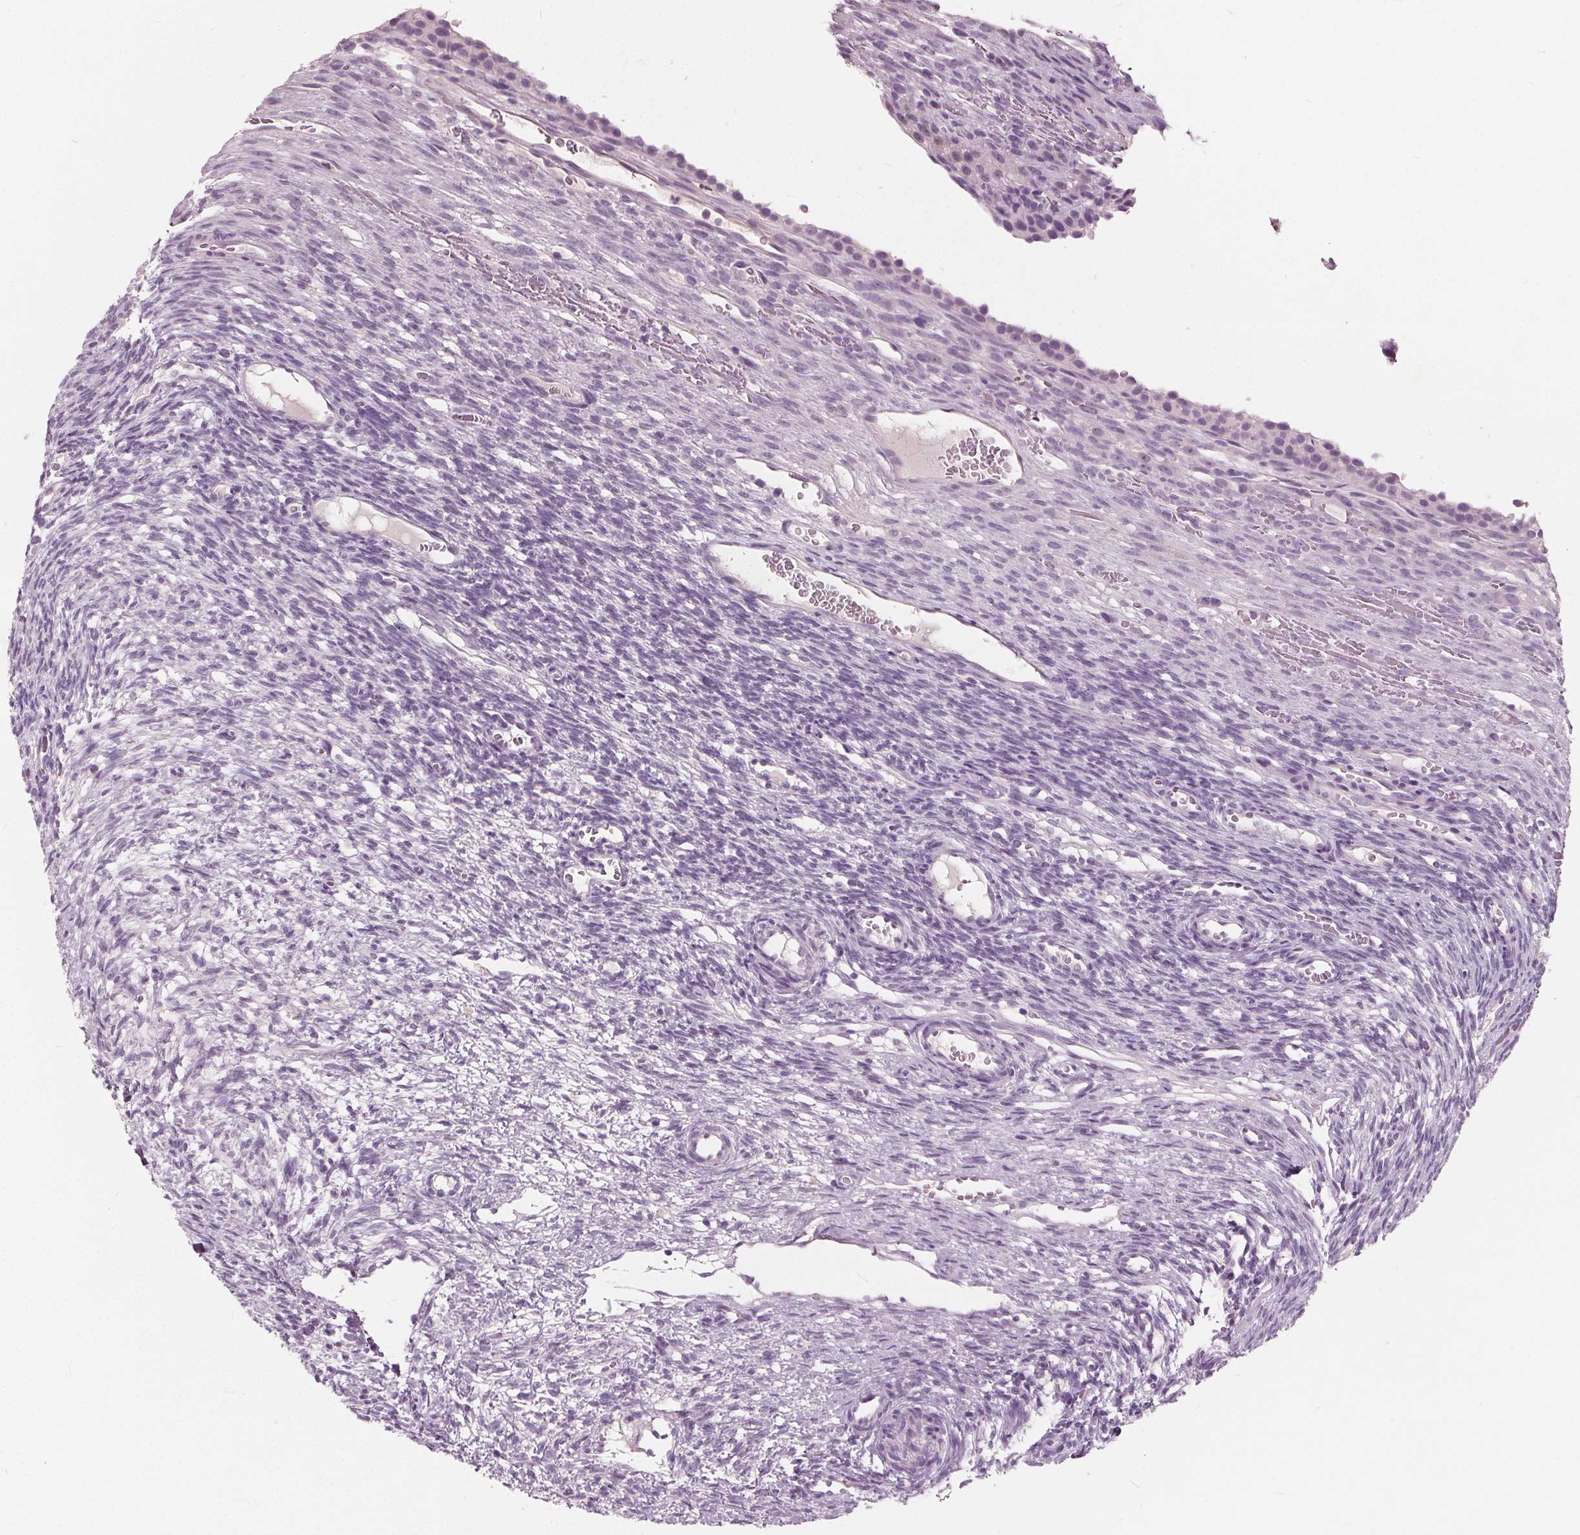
{"staining": {"intensity": "negative", "quantity": "none", "location": "none"}, "tissue": "ovary", "cell_type": "Follicle cells", "image_type": "normal", "snomed": [{"axis": "morphology", "description": "Normal tissue, NOS"}, {"axis": "topography", "description": "Ovary"}], "caption": "DAB immunohistochemical staining of unremarkable ovary exhibits no significant positivity in follicle cells.", "gene": "TKFC", "patient": {"sex": "female", "age": 34}}